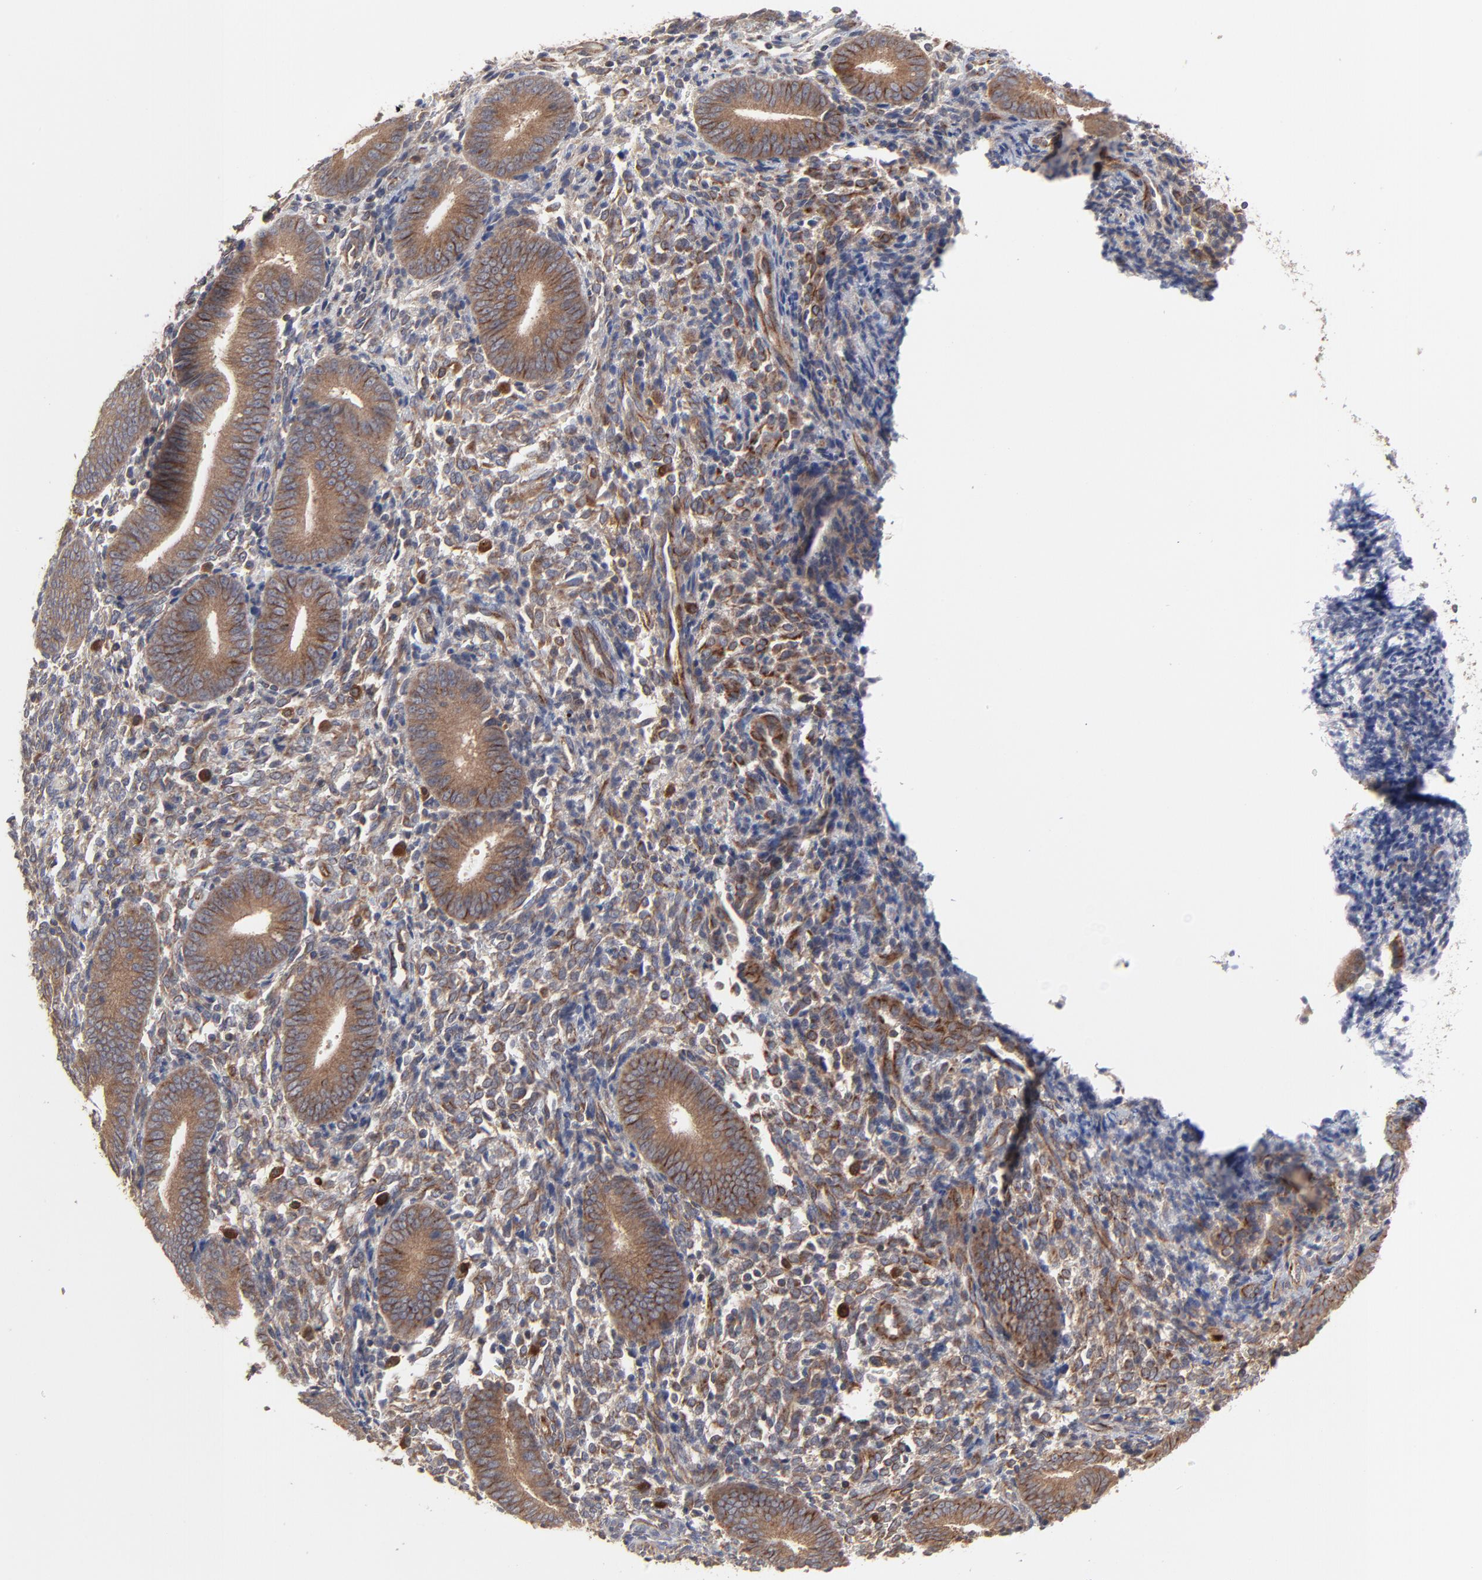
{"staining": {"intensity": "moderate", "quantity": "25%-75%", "location": "cytoplasmic/membranous"}, "tissue": "endometrium", "cell_type": "Cells in endometrial stroma", "image_type": "normal", "snomed": [{"axis": "morphology", "description": "Normal tissue, NOS"}, {"axis": "topography", "description": "Uterus"}, {"axis": "topography", "description": "Endometrium"}], "caption": "Immunohistochemical staining of unremarkable endometrium reveals 25%-75% levels of moderate cytoplasmic/membranous protein expression in approximately 25%-75% of cells in endometrial stroma.", "gene": "RAB9A", "patient": {"sex": "female", "age": 33}}